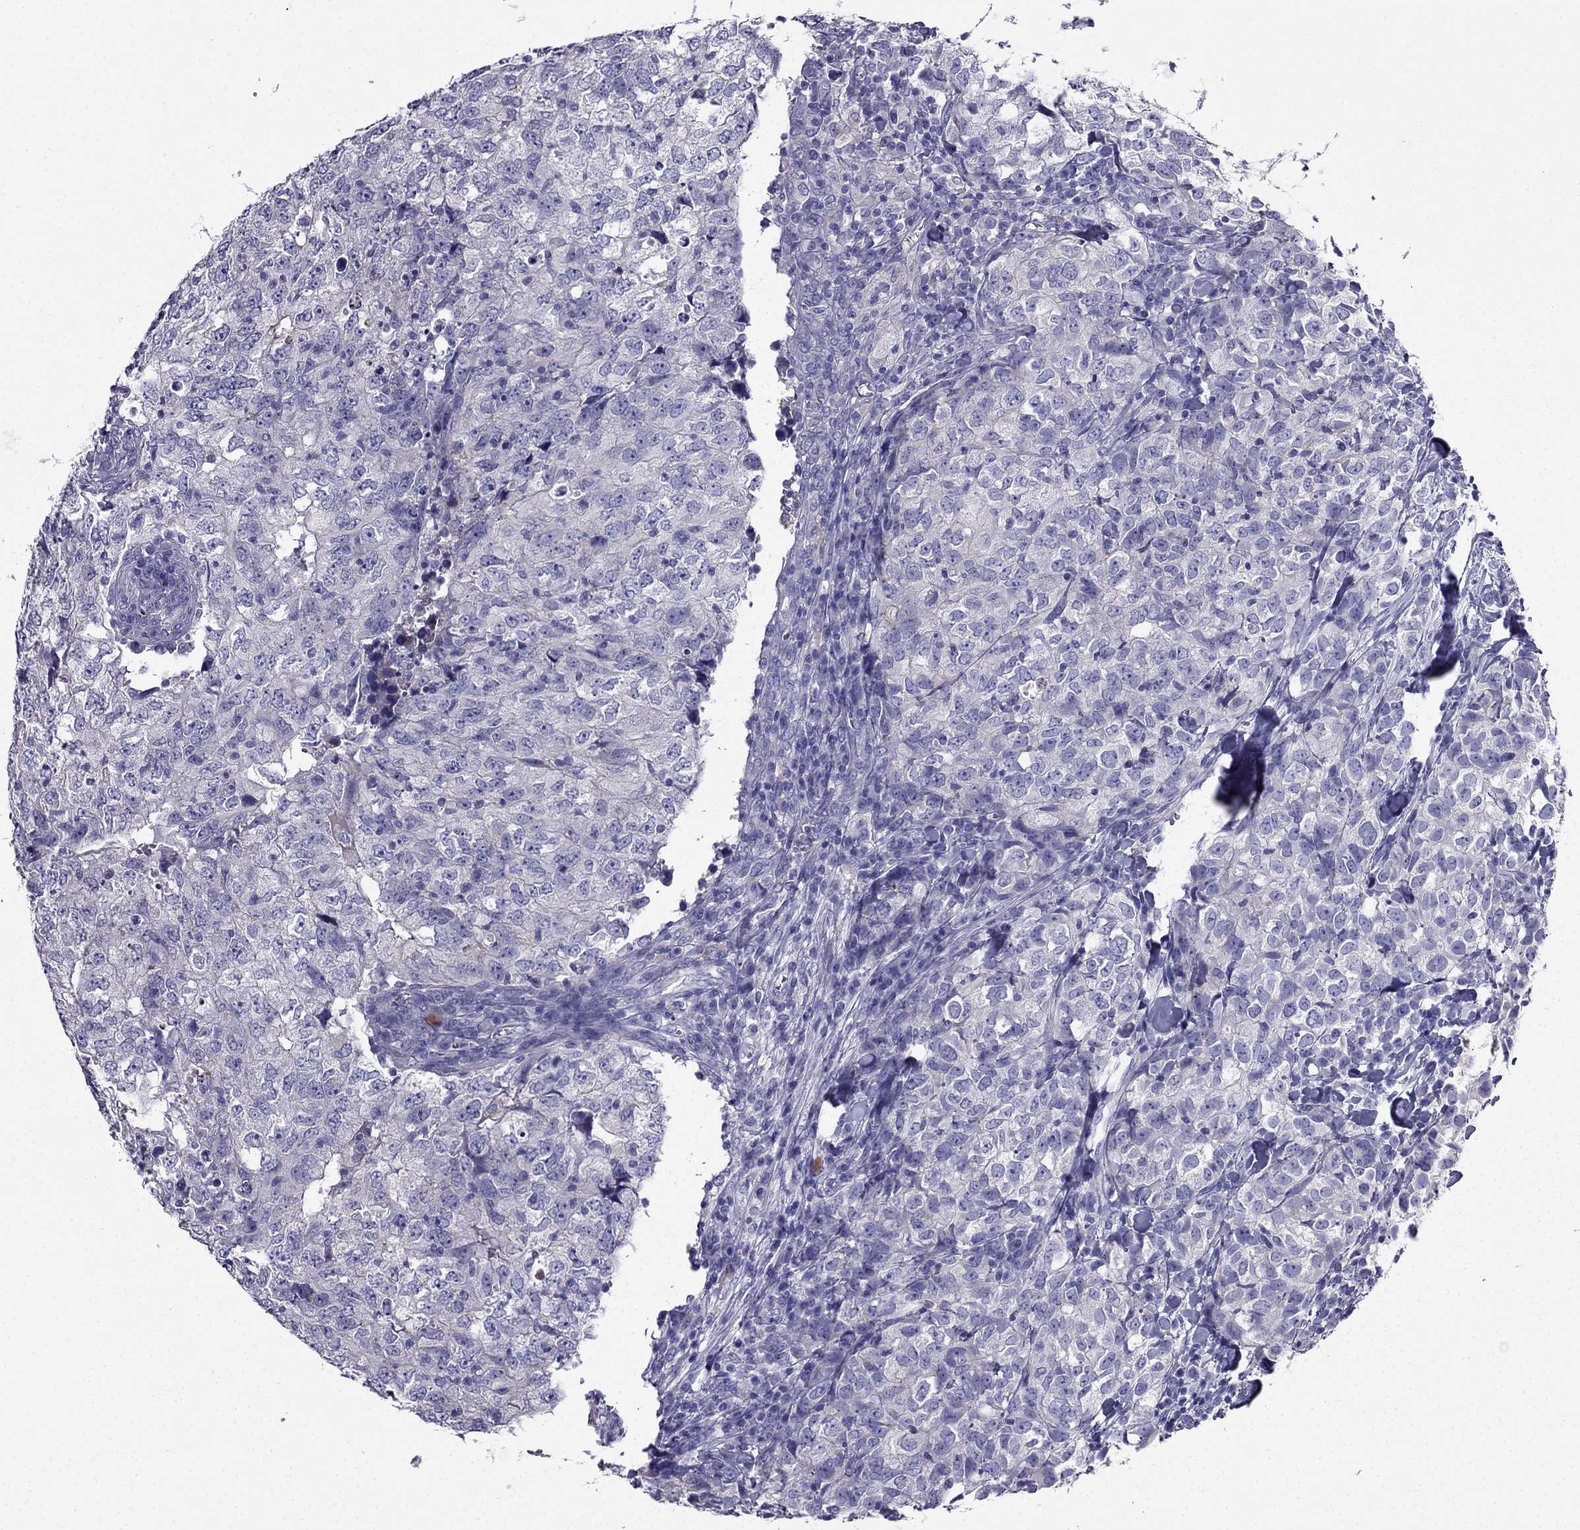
{"staining": {"intensity": "negative", "quantity": "none", "location": "none"}, "tissue": "breast cancer", "cell_type": "Tumor cells", "image_type": "cancer", "snomed": [{"axis": "morphology", "description": "Duct carcinoma"}, {"axis": "topography", "description": "Breast"}], "caption": "DAB immunohistochemical staining of human breast infiltrating ductal carcinoma displays no significant expression in tumor cells. Nuclei are stained in blue.", "gene": "PTH", "patient": {"sex": "female", "age": 30}}